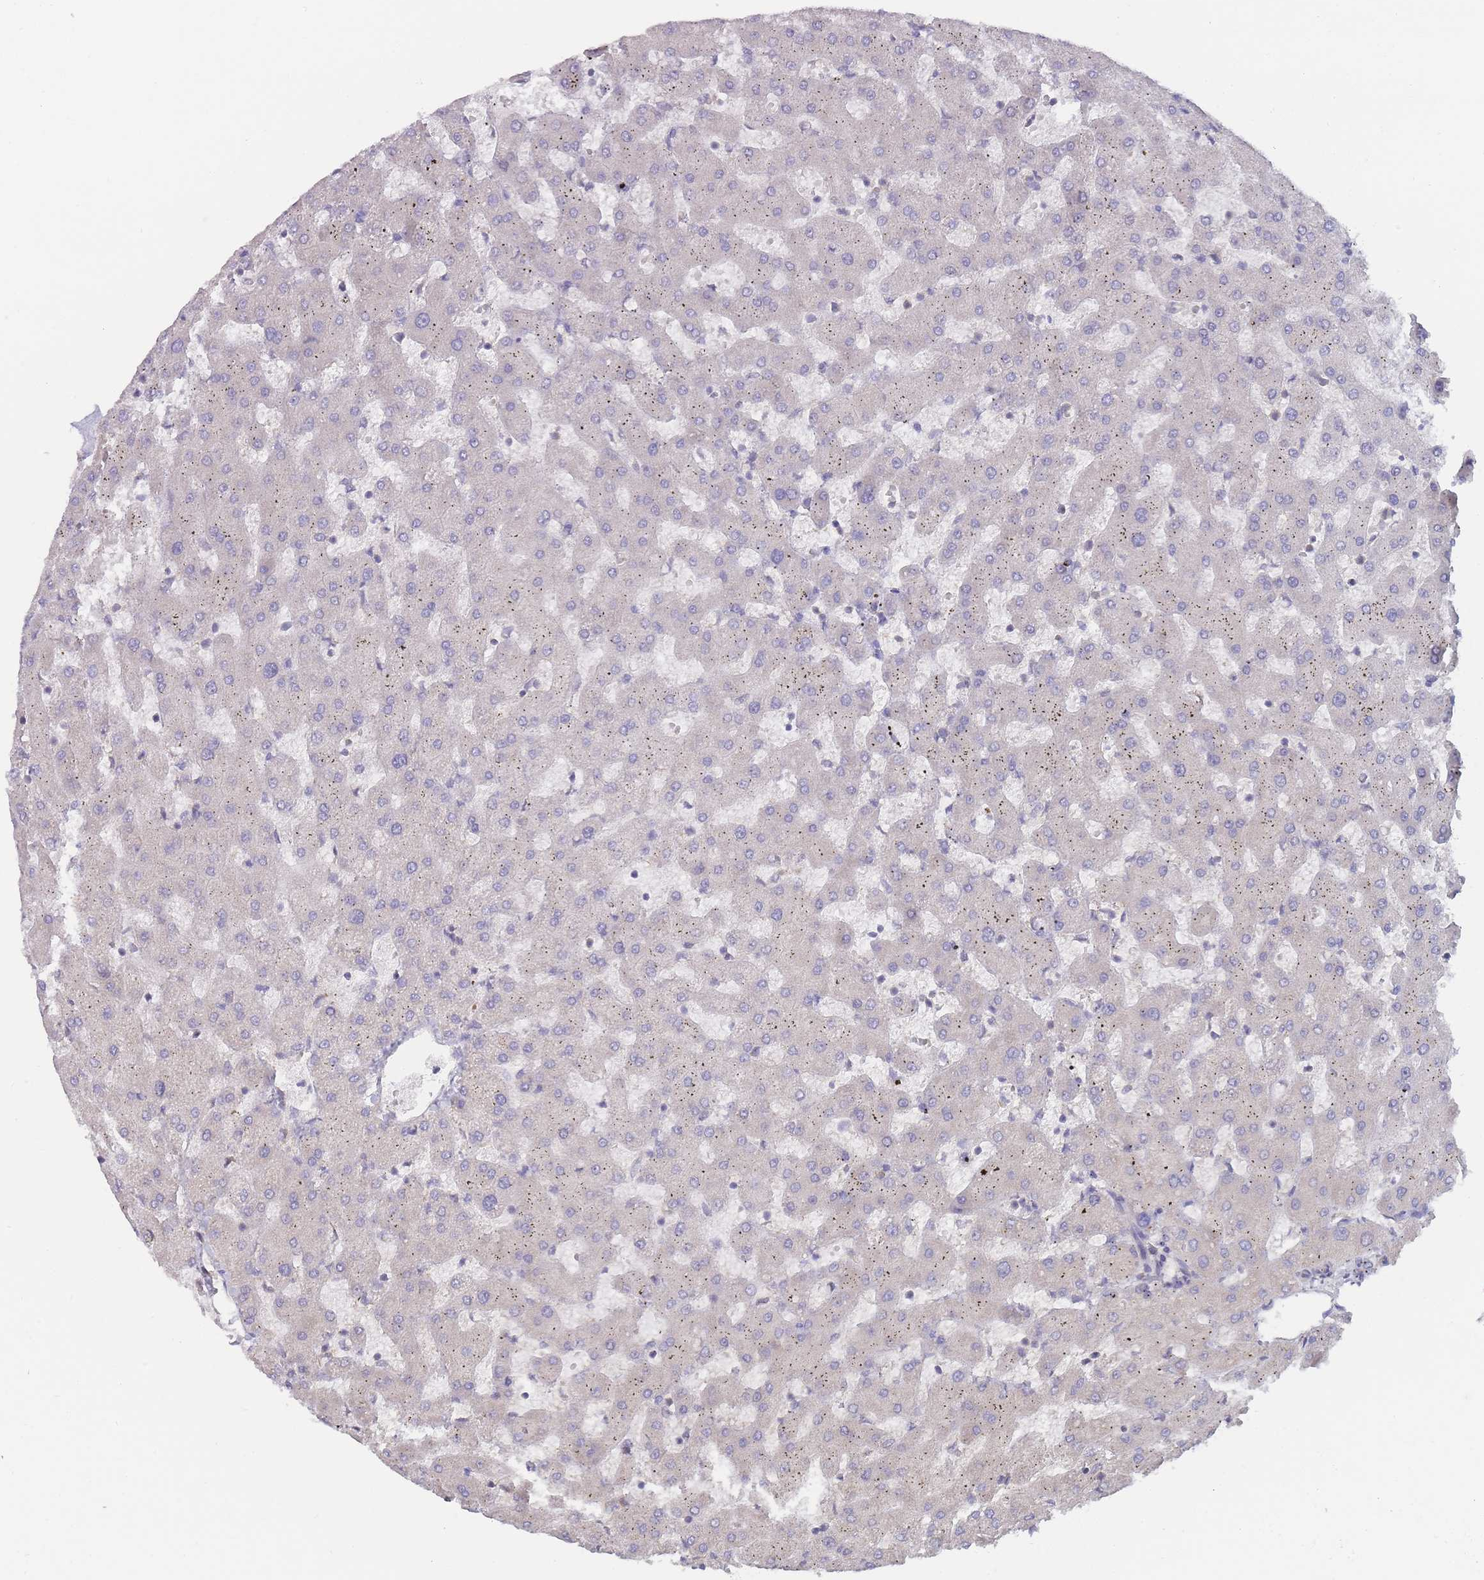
{"staining": {"intensity": "negative", "quantity": "none", "location": "none"}, "tissue": "liver", "cell_type": "Cholangiocytes", "image_type": "normal", "snomed": [{"axis": "morphology", "description": "Normal tissue, NOS"}, {"axis": "topography", "description": "Liver"}], "caption": "The micrograph displays no significant staining in cholangiocytes of liver. (DAB (3,3'-diaminobenzidine) immunohistochemistry, high magnification).", "gene": "MRPS18B", "patient": {"sex": "female", "age": 63}}